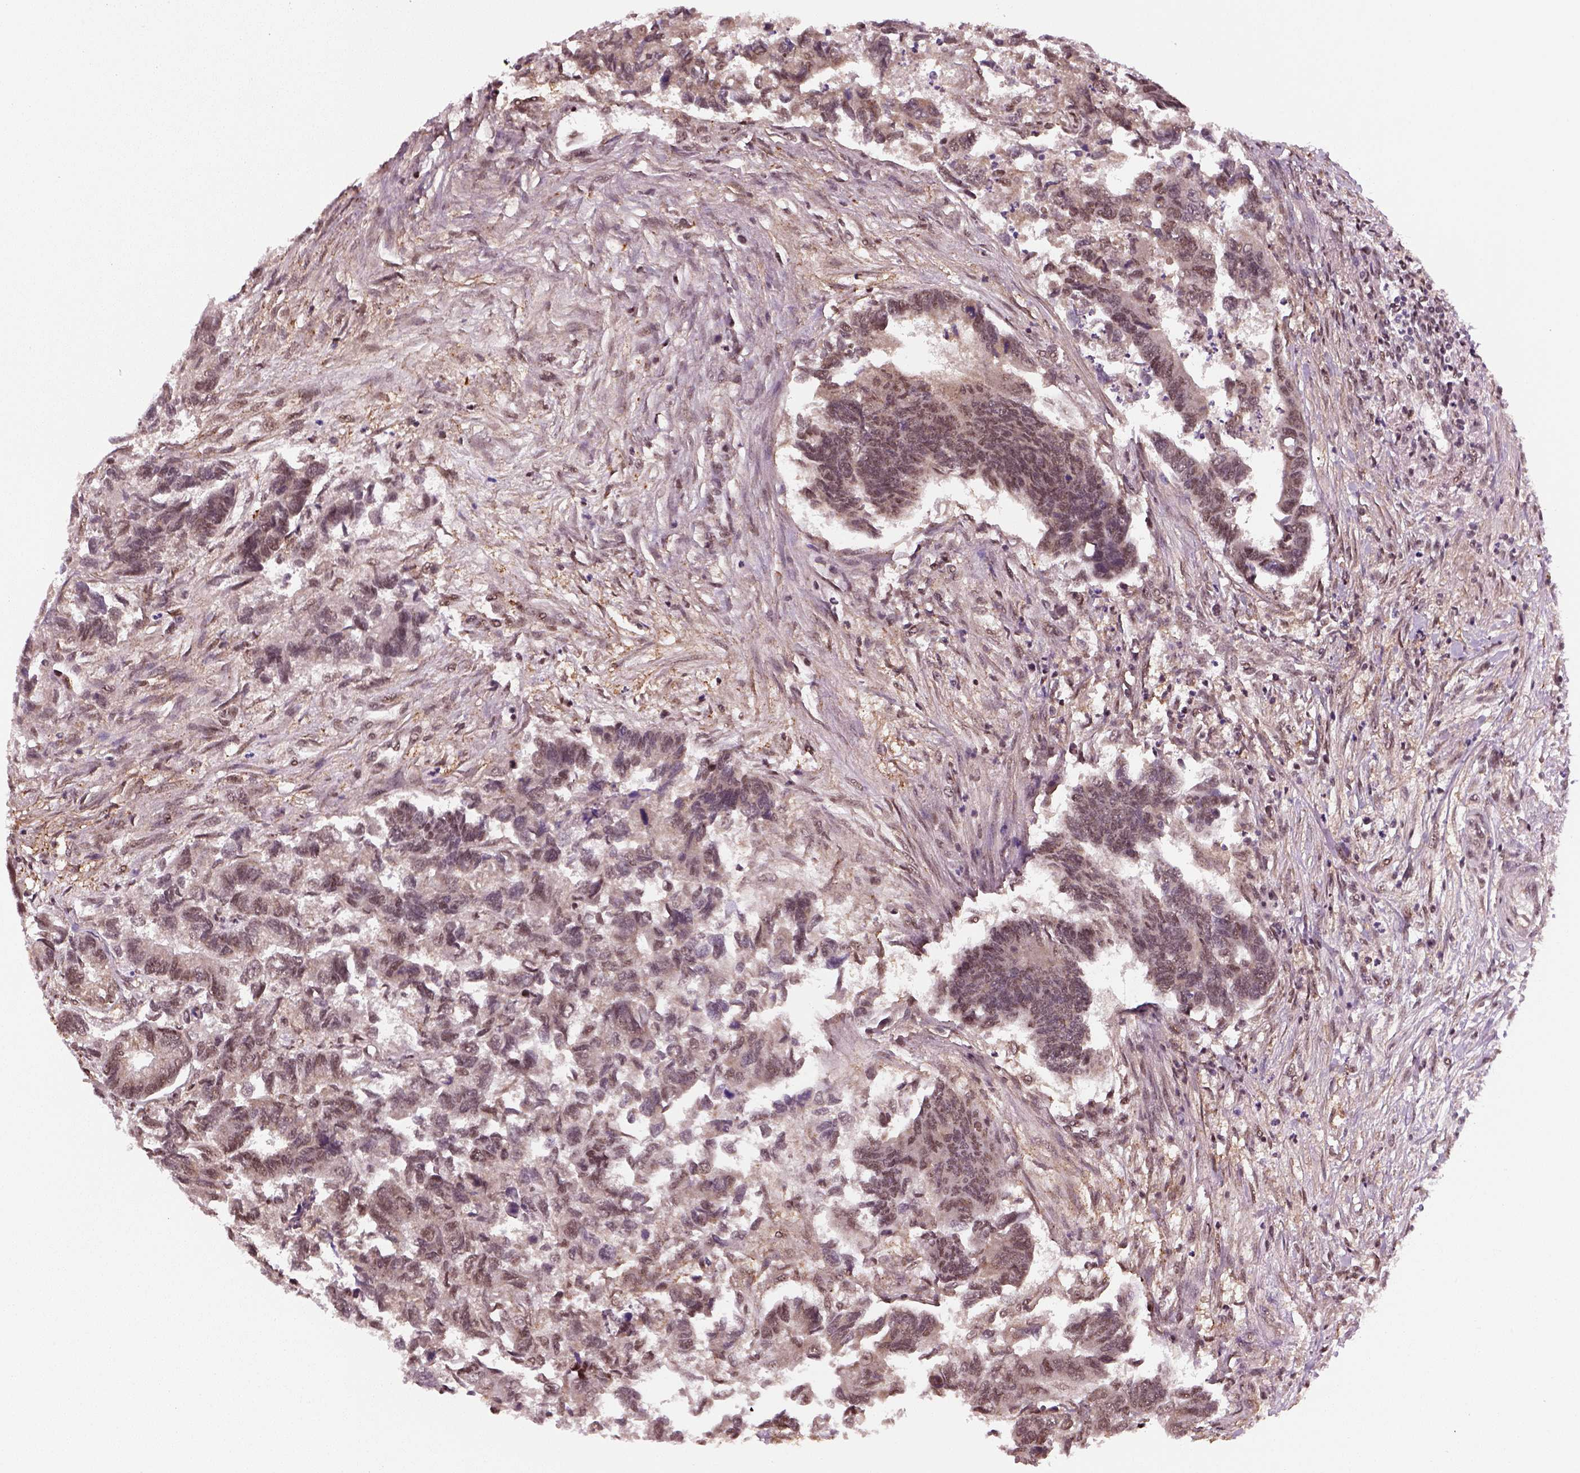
{"staining": {"intensity": "moderate", "quantity": "<25%", "location": "nuclear"}, "tissue": "colorectal cancer", "cell_type": "Tumor cells", "image_type": "cancer", "snomed": [{"axis": "morphology", "description": "Adenocarcinoma, NOS"}, {"axis": "topography", "description": "Colon"}], "caption": "A high-resolution micrograph shows immunohistochemistry staining of colorectal cancer, which demonstrates moderate nuclear positivity in about <25% of tumor cells. The staining was performed using DAB, with brown indicating positive protein expression. Nuclei are stained blue with hematoxylin.", "gene": "NUDT9", "patient": {"sex": "female", "age": 65}}